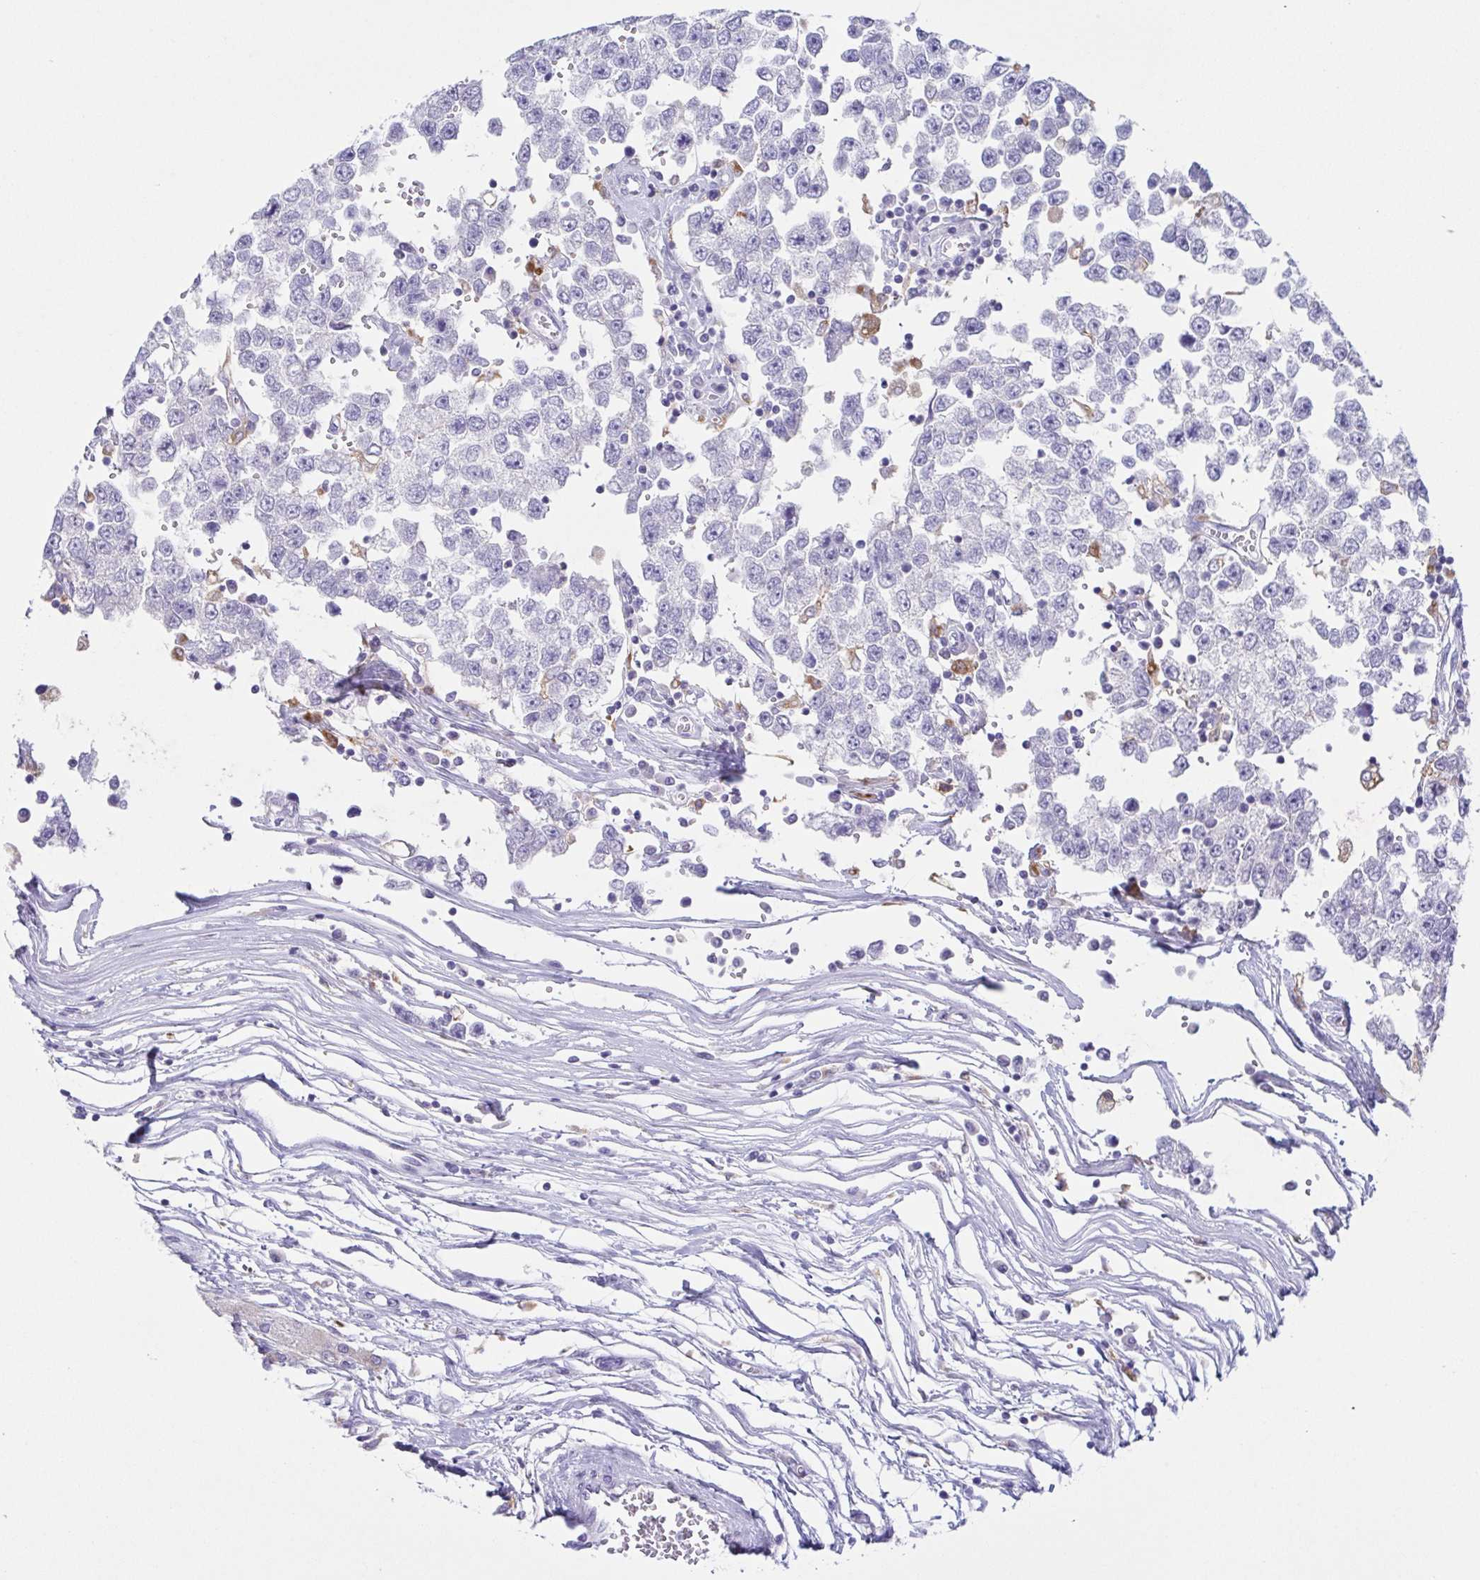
{"staining": {"intensity": "negative", "quantity": "none", "location": "none"}, "tissue": "testis cancer", "cell_type": "Tumor cells", "image_type": "cancer", "snomed": [{"axis": "morphology", "description": "Seminoma, NOS"}, {"axis": "topography", "description": "Testis"}], "caption": "Immunohistochemical staining of testis seminoma demonstrates no significant expression in tumor cells.", "gene": "ATP6V1G2", "patient": {"sex": "male", "age": 34}}